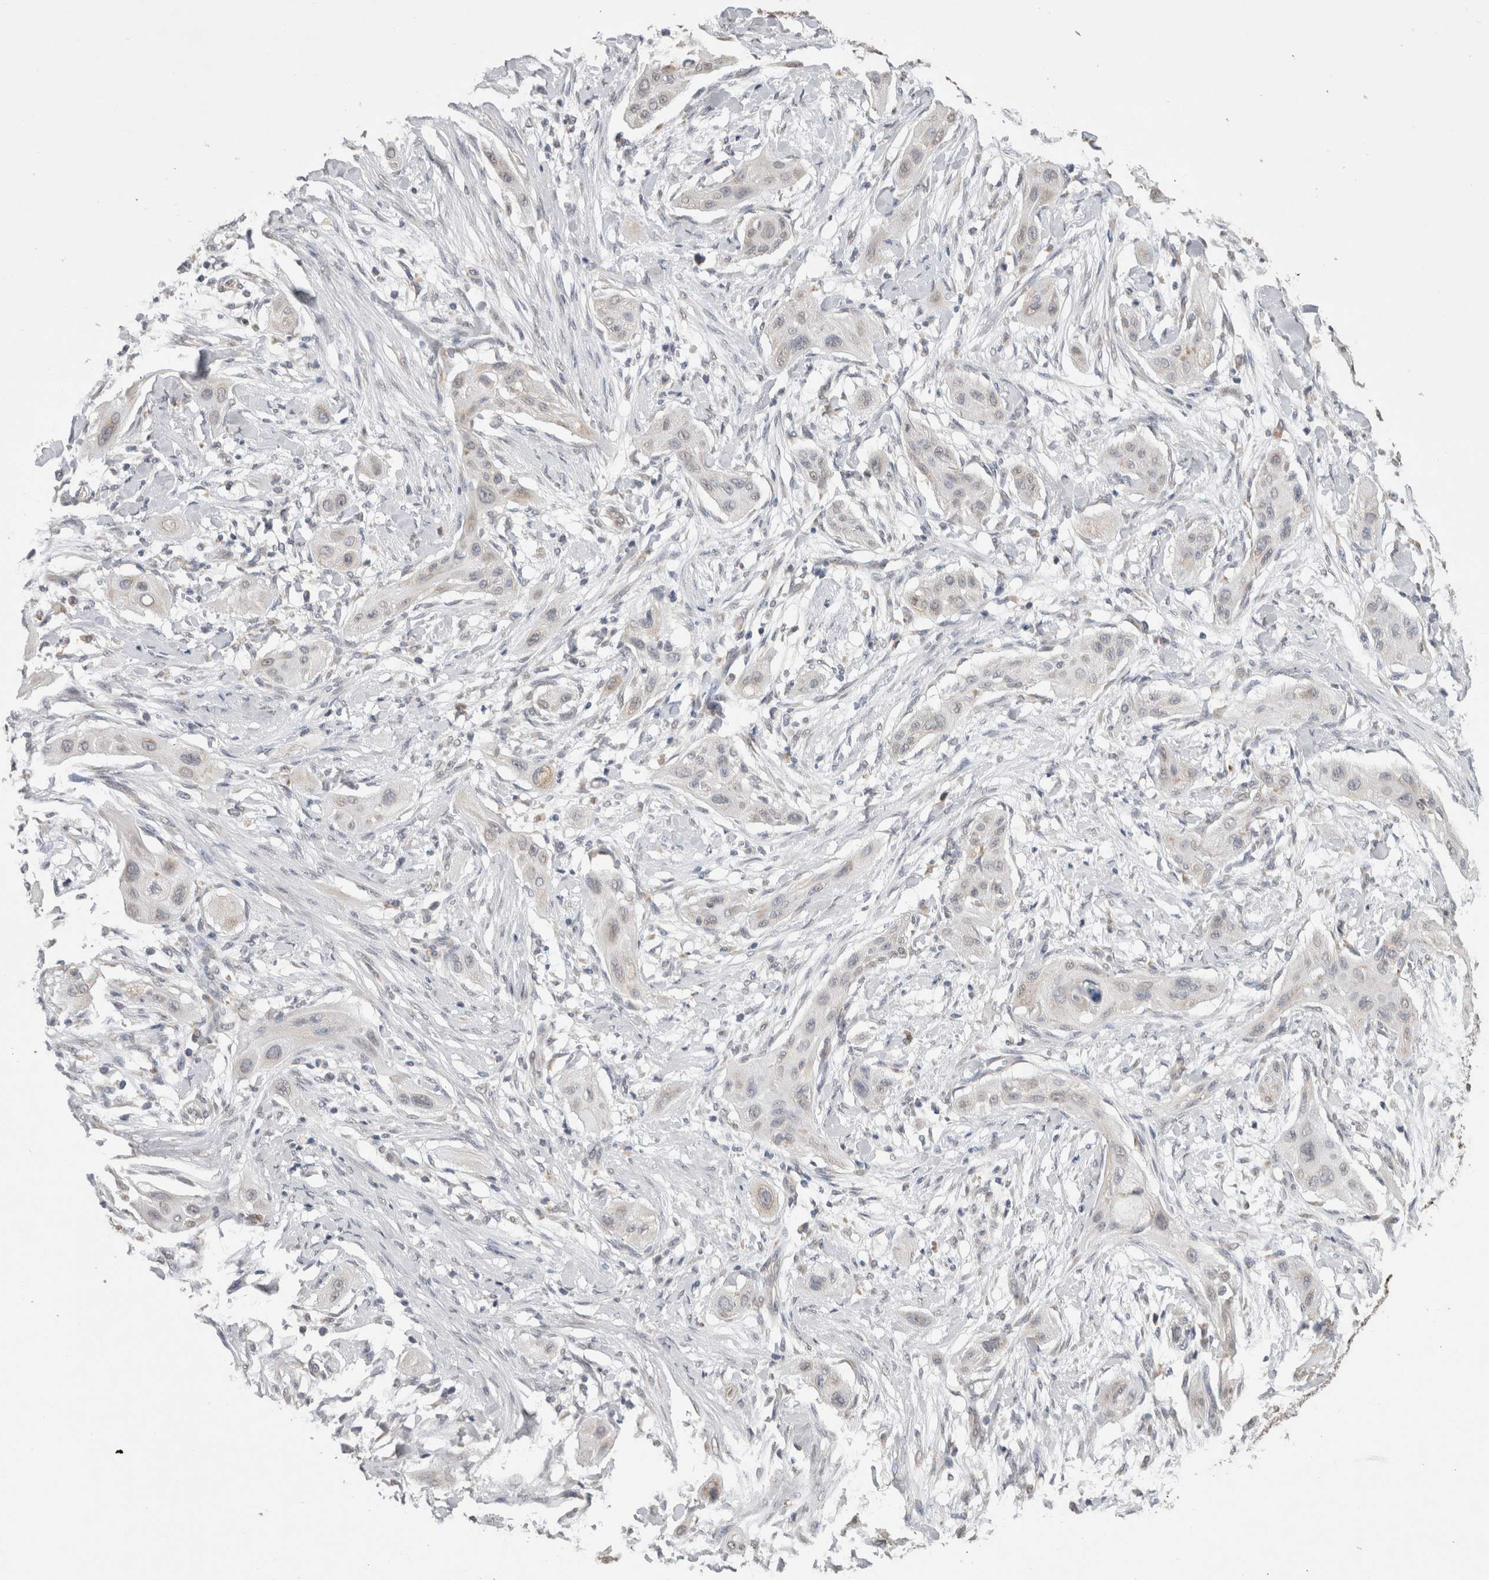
{"staining": {"intensity": "negative", "quantity": "none", "location": "none"}, "tissue": "lung cancer", "cell_type": "Tumor cells", "image_type": "cancer", "snomed": [{"axis": "morphology", "description": "Squamous cell carcinoma, NOS"}, {"axis": "topography", "description": "Lung"}], "caption": "This is an immunohistochemistry (IHC) image of lung cancer. There is no positivity in tumor cells.", "gene": "NOMO1", "patient": {"sex": "female", "age": 47}}